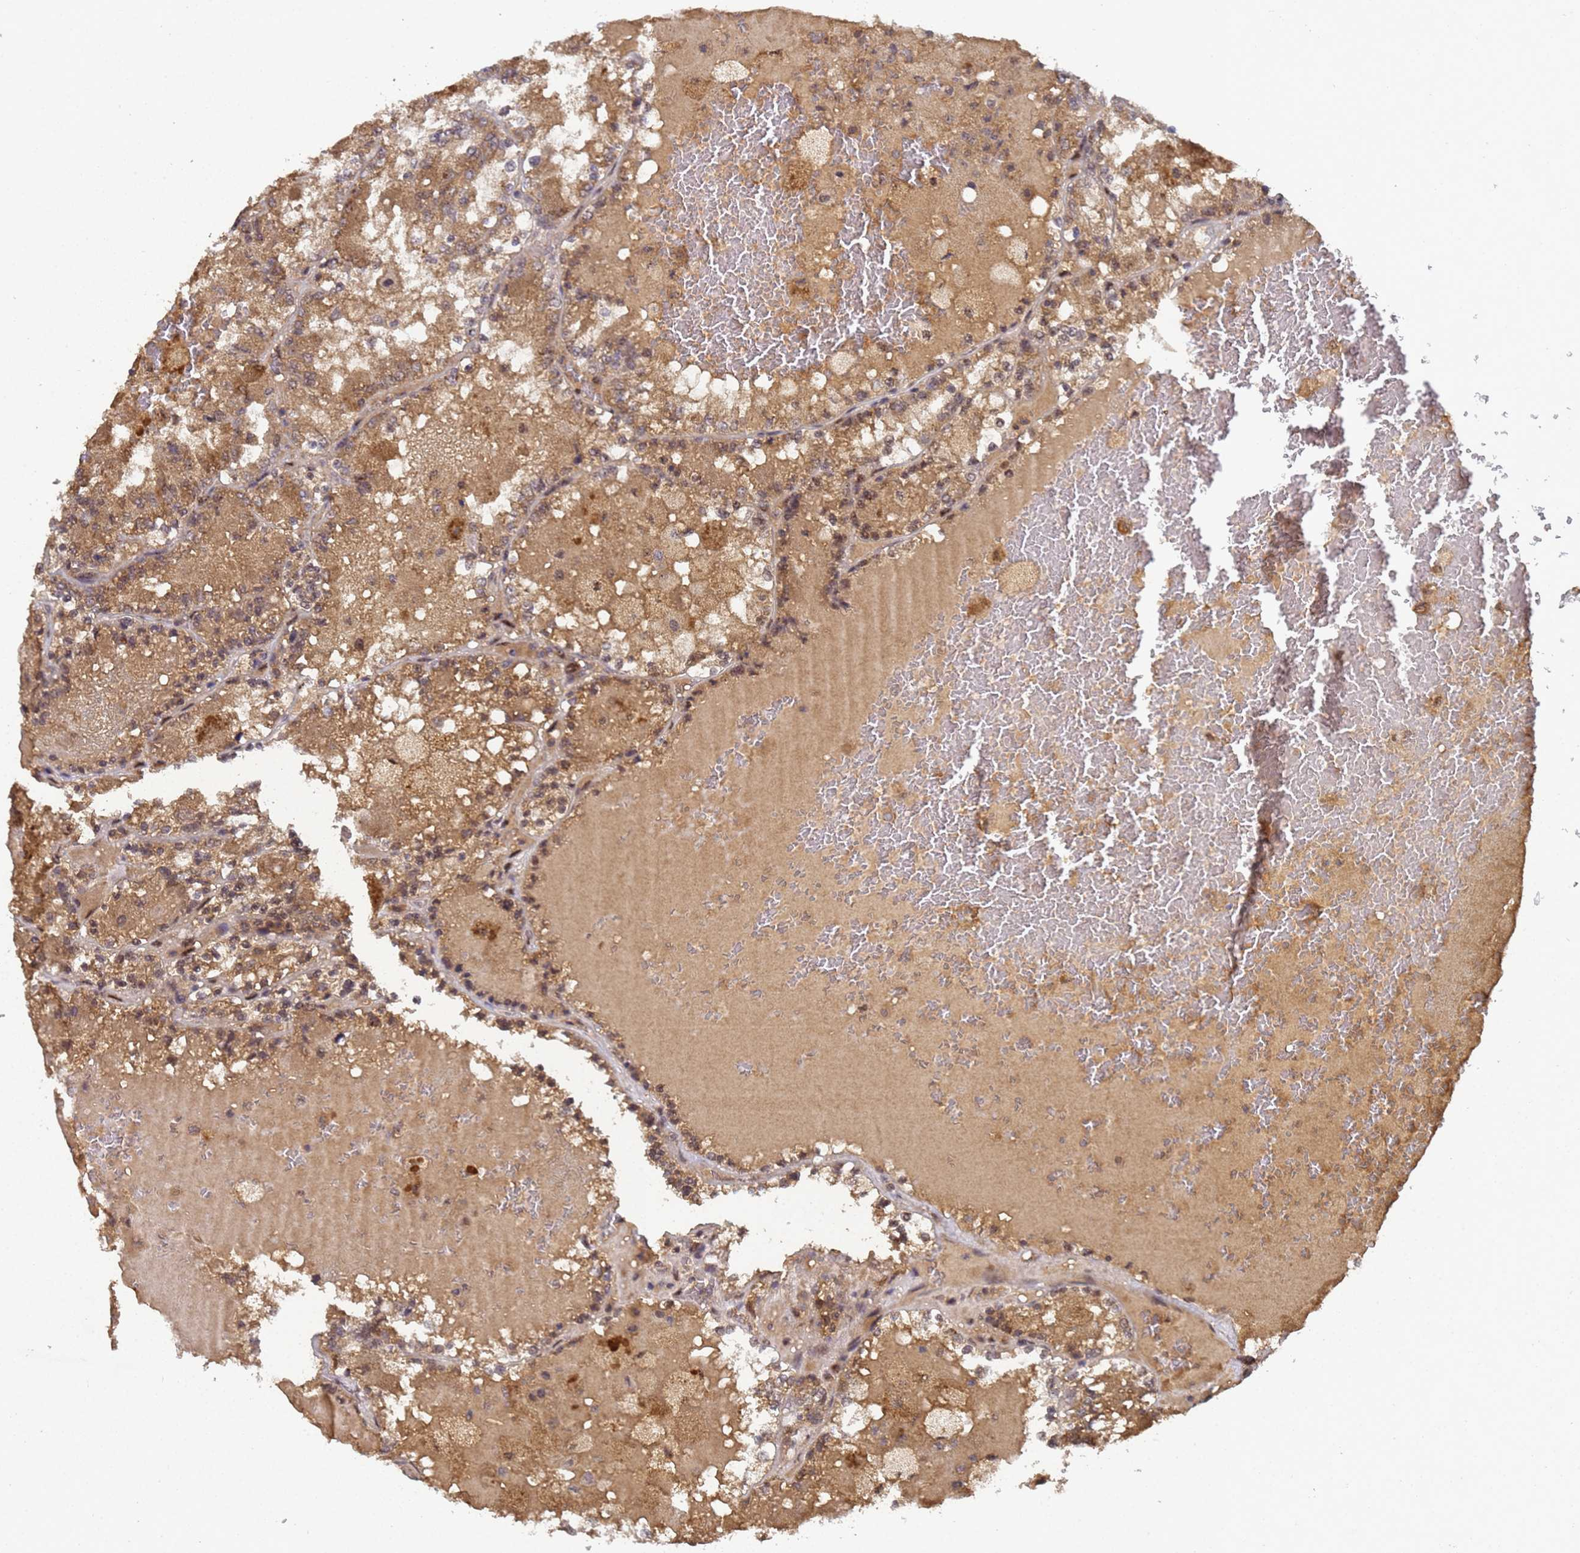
{"staining": {"intensity": "moderate", "quantity": ">75%", "location": "cytoplasmic/membranous"}, "tissue": "renal cancer", "cell_type": "Tumor cells", "image_type": "cancer", "snomed": [{"axis": "morphology", "description": "Adenocarcinoma, NOS"}, {"axis": "topography", "description": "Kidney"}], "caption": "A brown stain shows moderate cytoplasmic/membranous positivity of a protein in renal cancer (adenocarcinoma) tumor cells.", "gene": "SECISBP2", "patient": {"sex": "female", "age": 56}}